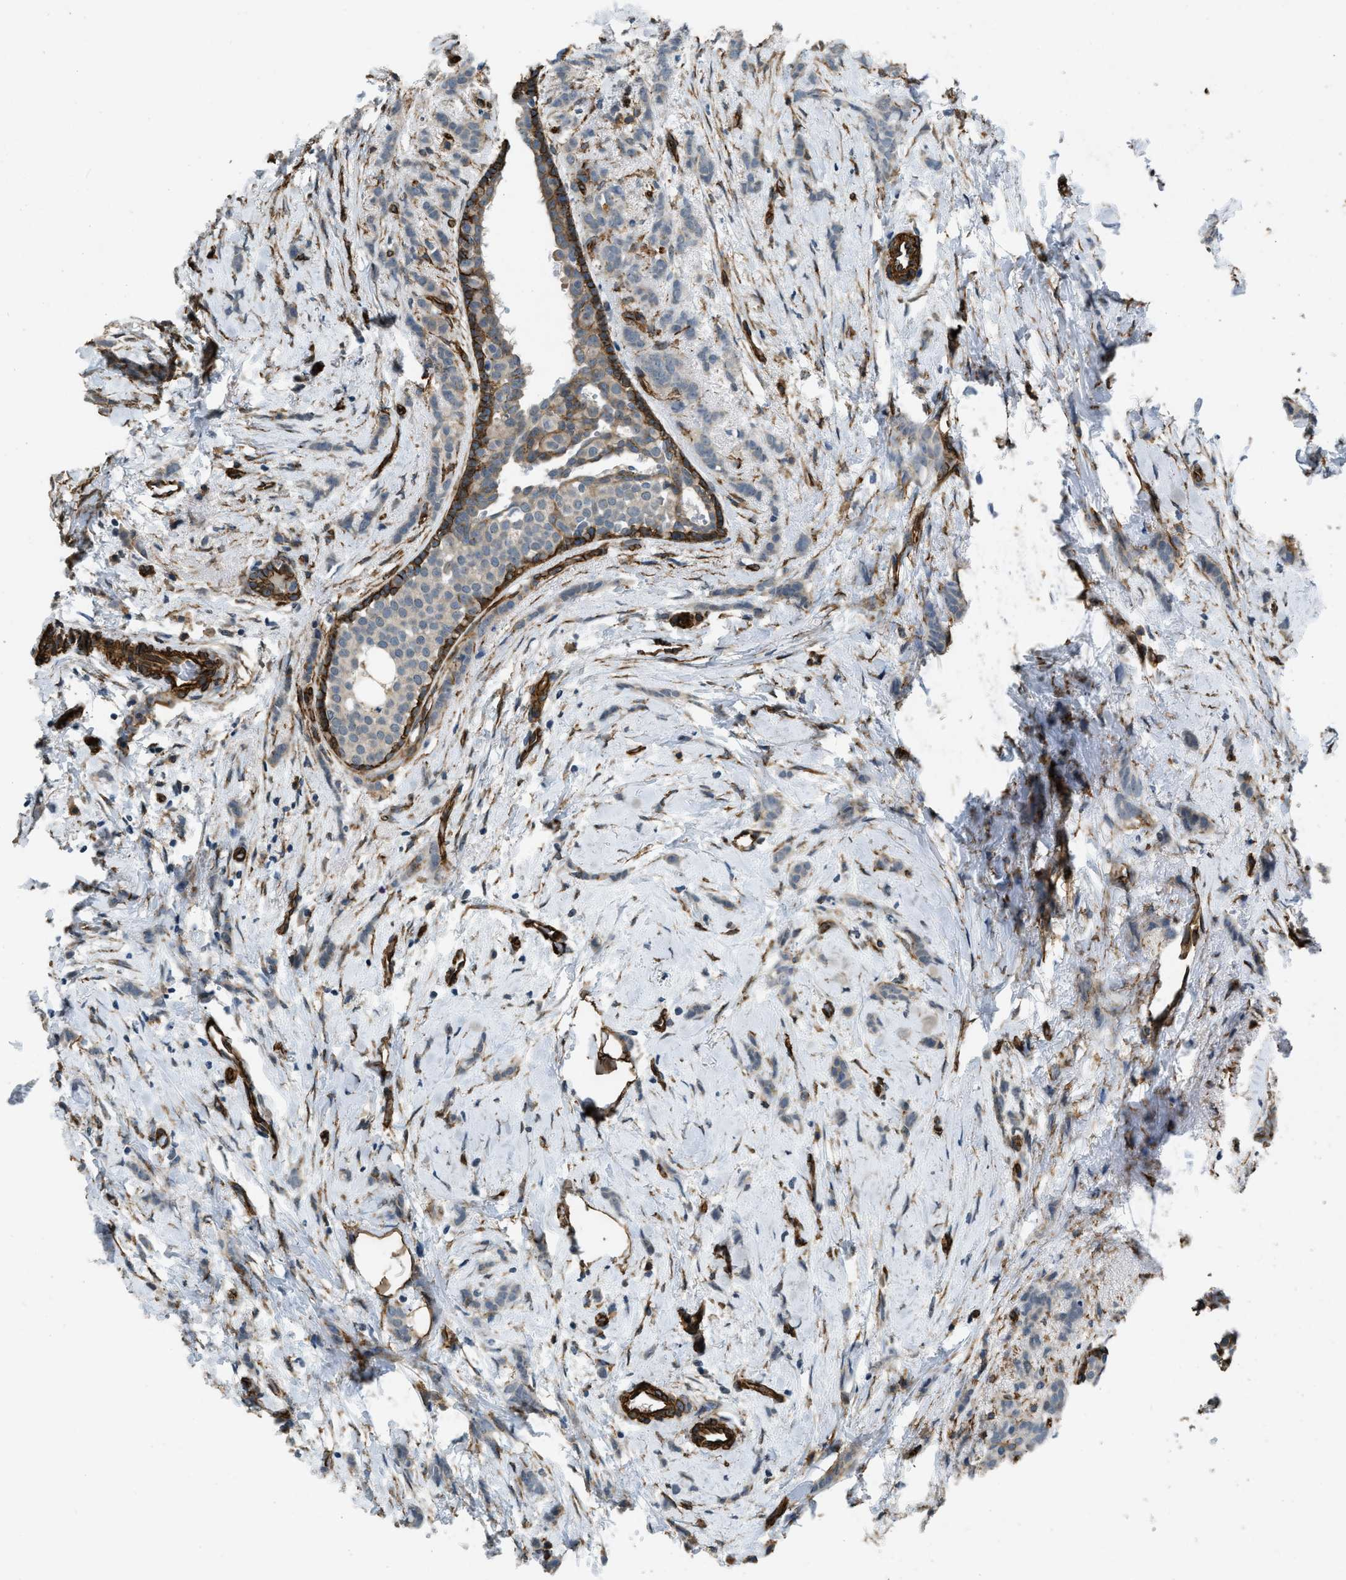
{"staining": {"intensity": "weak", "quantity": ">75%", "location": "cytoplasmic/membranous"}, "tissue": "breast cancer", "cell_type": "Tumor cells", "image_type": "cancer", "snomed": [{"axis": "morphology", "description": "Lobular carcinoma, in situ"}, {"axis": "morphology", "description": "Lobular carcinoma"}, {"axis": "topography", "description": "Breast"}], "caption": "Immunohistochemical staining of human breast cancer demonstrates low levels of weak cytoplasmic/membranous positivity in about >75% of tumor cells. (brown staining indicates protein expression, while blue staining denotes nuclei).", "gene": "NMB", "patient": {"sex": "female", "age": 41}}